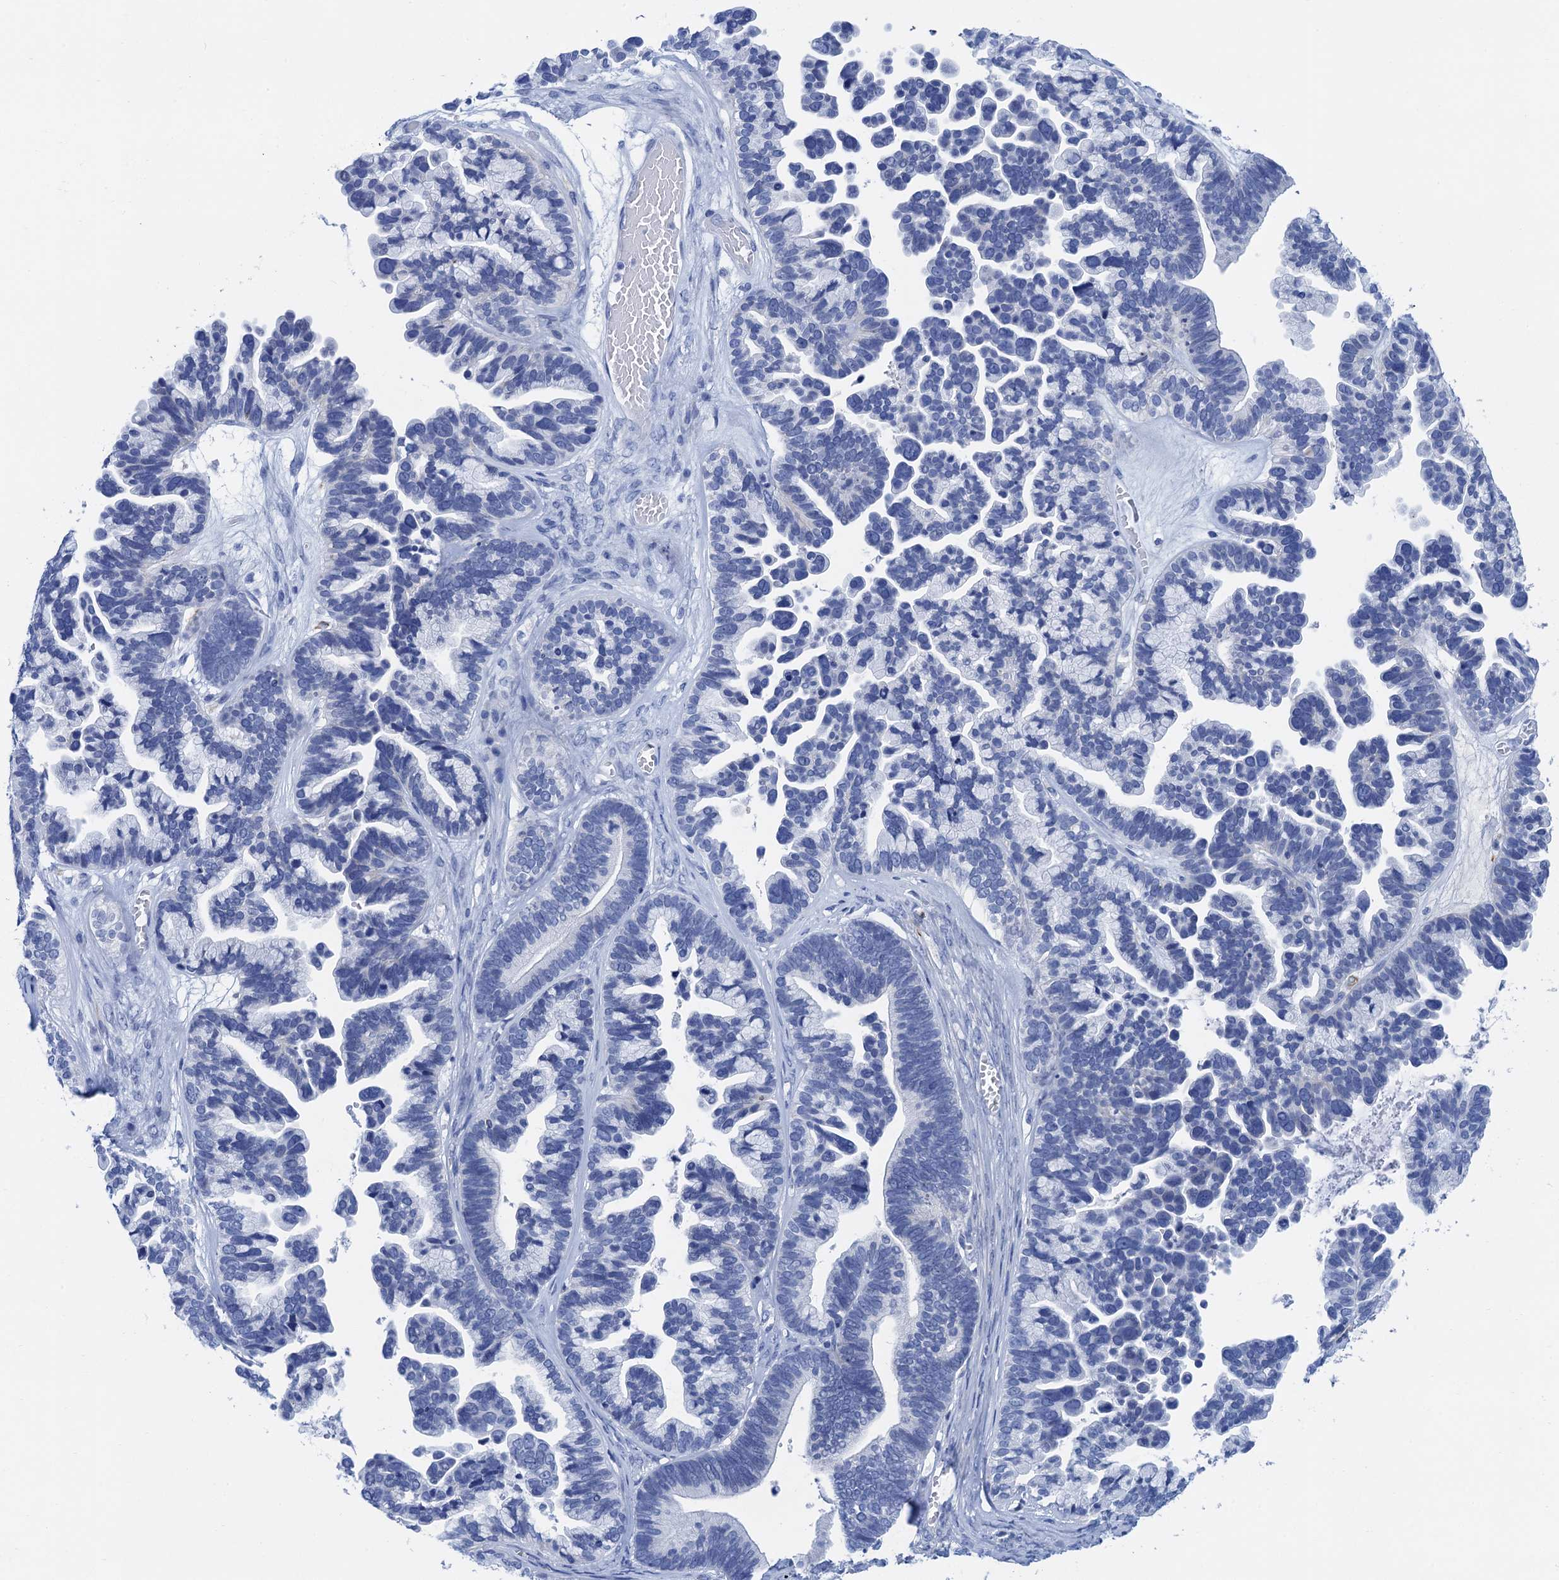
{"staining": {"intensity": "negative", "quantity": "none", "location": "none"}, "tissue": "ovarian cancer", "cell_type": "Tumor cells", "image_type": "cancer", "snomed": [{"axis": "morphology", "description": "Cystadenocarcinoma, serous, NOS"}, {"axis": "topography", "description": "Ovary"}], "caption": "The photomicrograph reveals no significant expression in tumor cells of ovarian cancer (serous cystadenocarcinoma).", "gene": "NLRP10", "patient": {"sex": "female", "age": 56}}